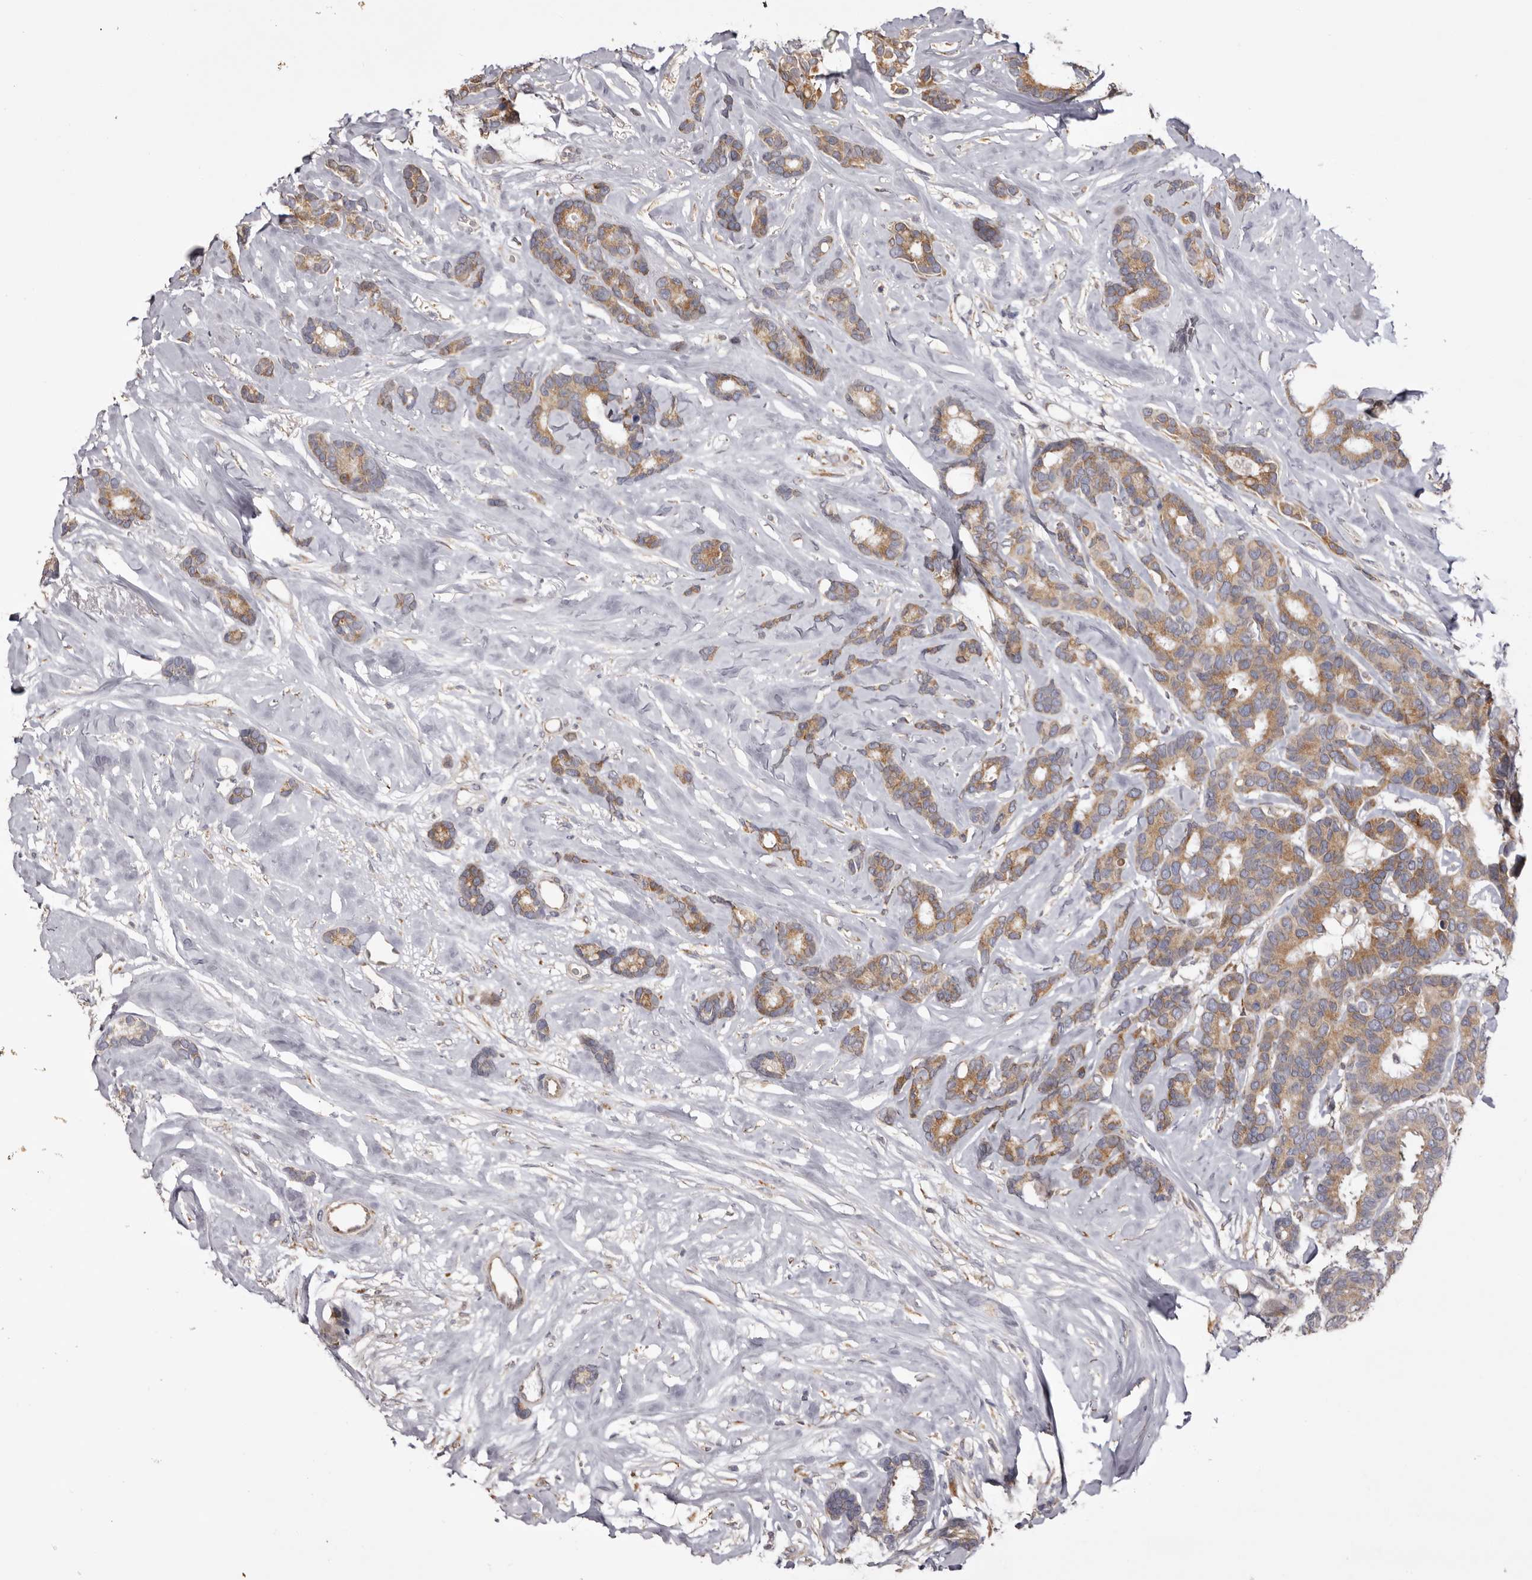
{"staining": {"intensity": "moderate", "quantity": ">75%", "location": "cytoplasmic/membranous"}, "tissue": "breast cancer", "cell_type": "Tumor cells", "image_type": "cancer", "snomed": [{"axis": "morphology", "description": "Duct carcinoma"}, {"axis": "topography", "description": "Breast"}], "caption": "Breast intraductal carcinoma tissue displays moderate cytoplasmic/membranous staining in about >75% of tumor cells, visualized by immunohistochemistry.", "gene": "PIGX", "patient": {"sex": "female", "age": 87}}